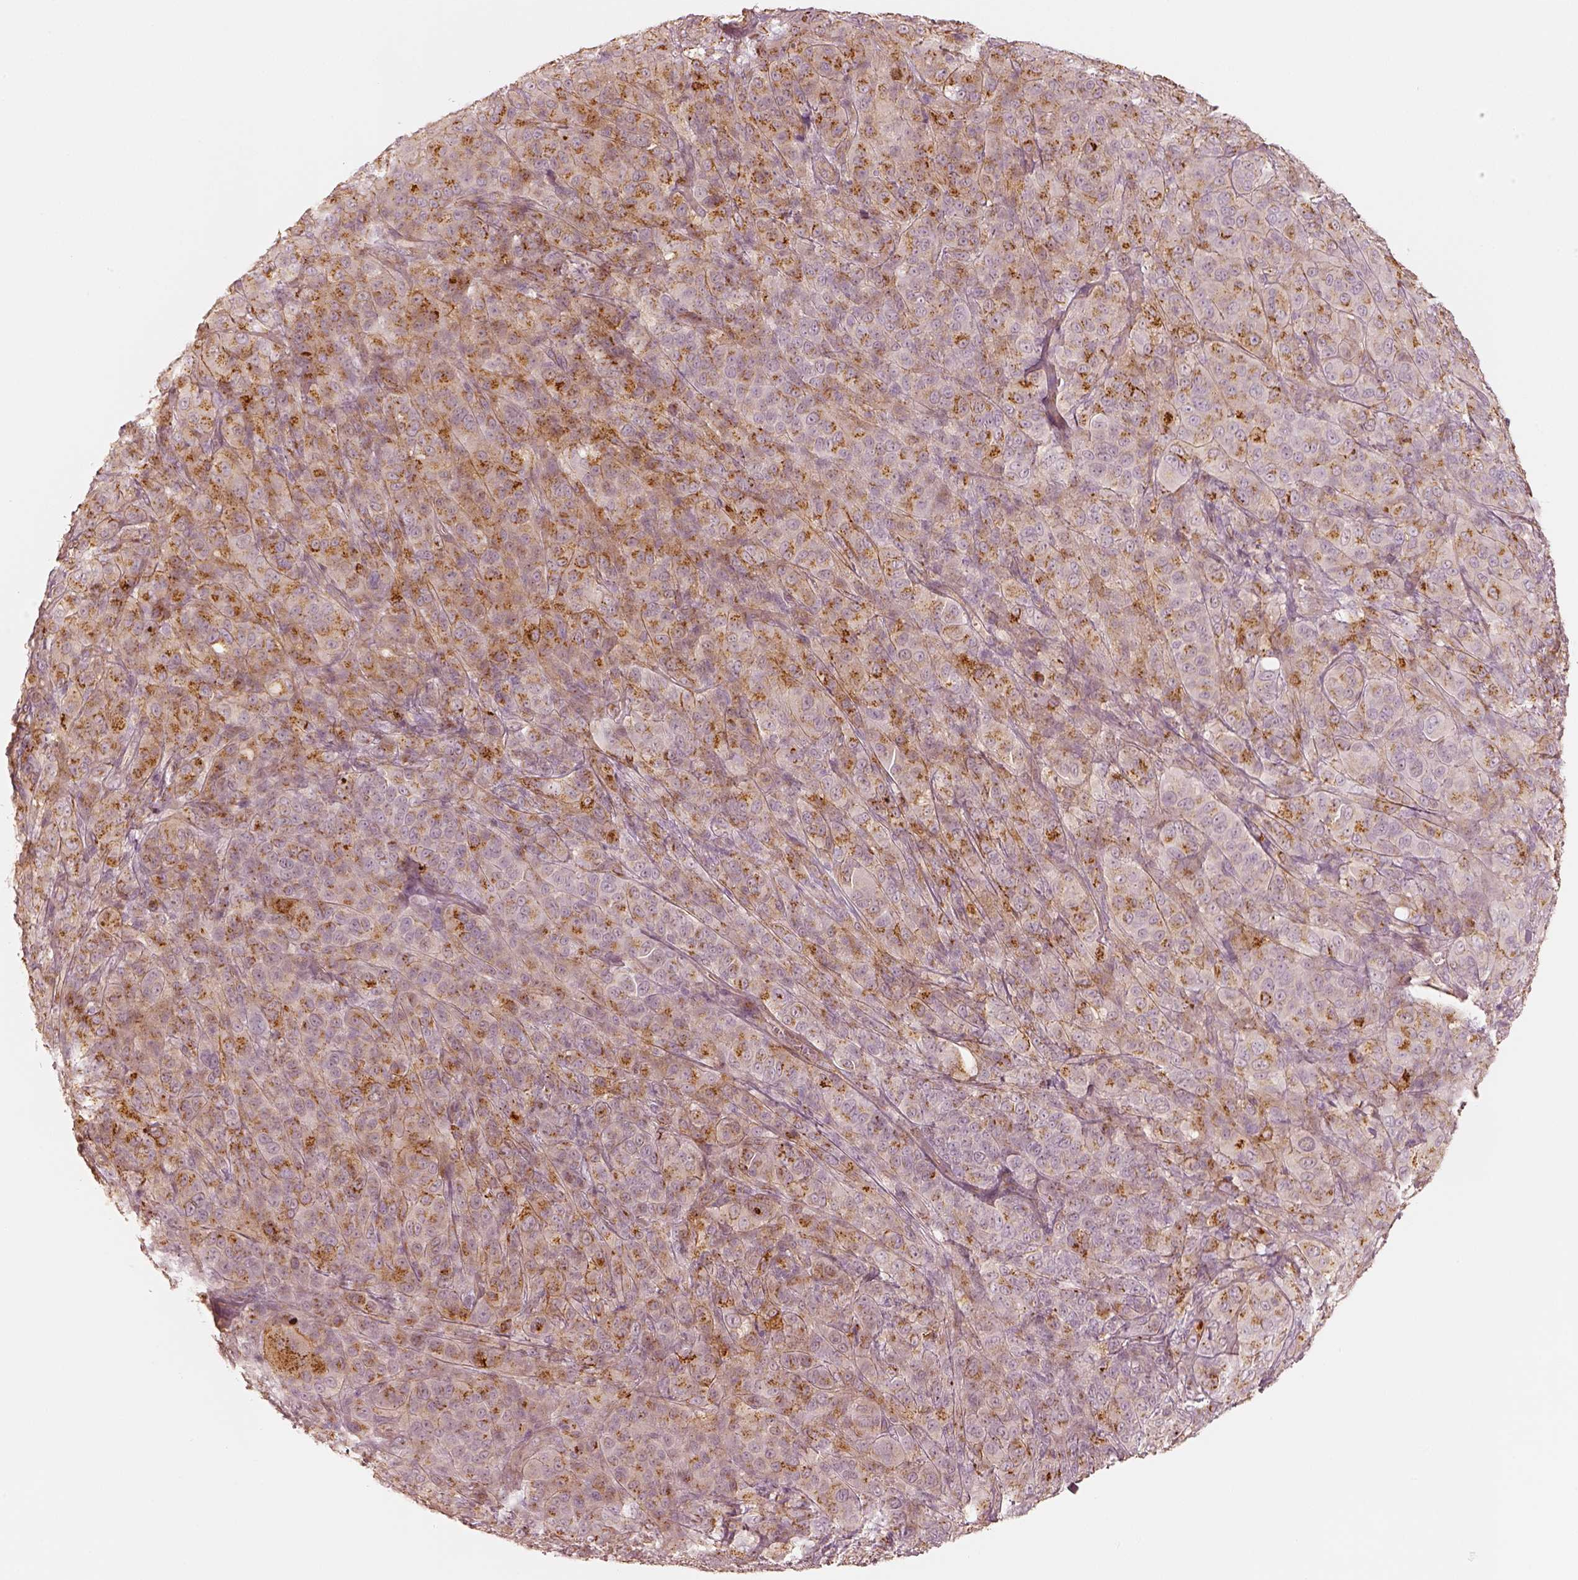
{"staining": {"intensity": "moderate", "quantity": "<25%", "location": "cytoplasmic/membranous"}, "tissue": "melanoma", "cell_type": "Tumor cells", "image_type": "cancer", "snomed": [{"axis": "morphology", "description": "Malignant melanoma, NOS"}, {"axis": "topography", "description": "Skin"}], "caption": "Immunohistochemical staining of malignant melanoma reveals low levels of moderate cytoplasmic/membranous protein positivity in approximately <25% of tumor cells.", "gene": "GORASP2", "patient": {"sex": "female", "age": 87}}